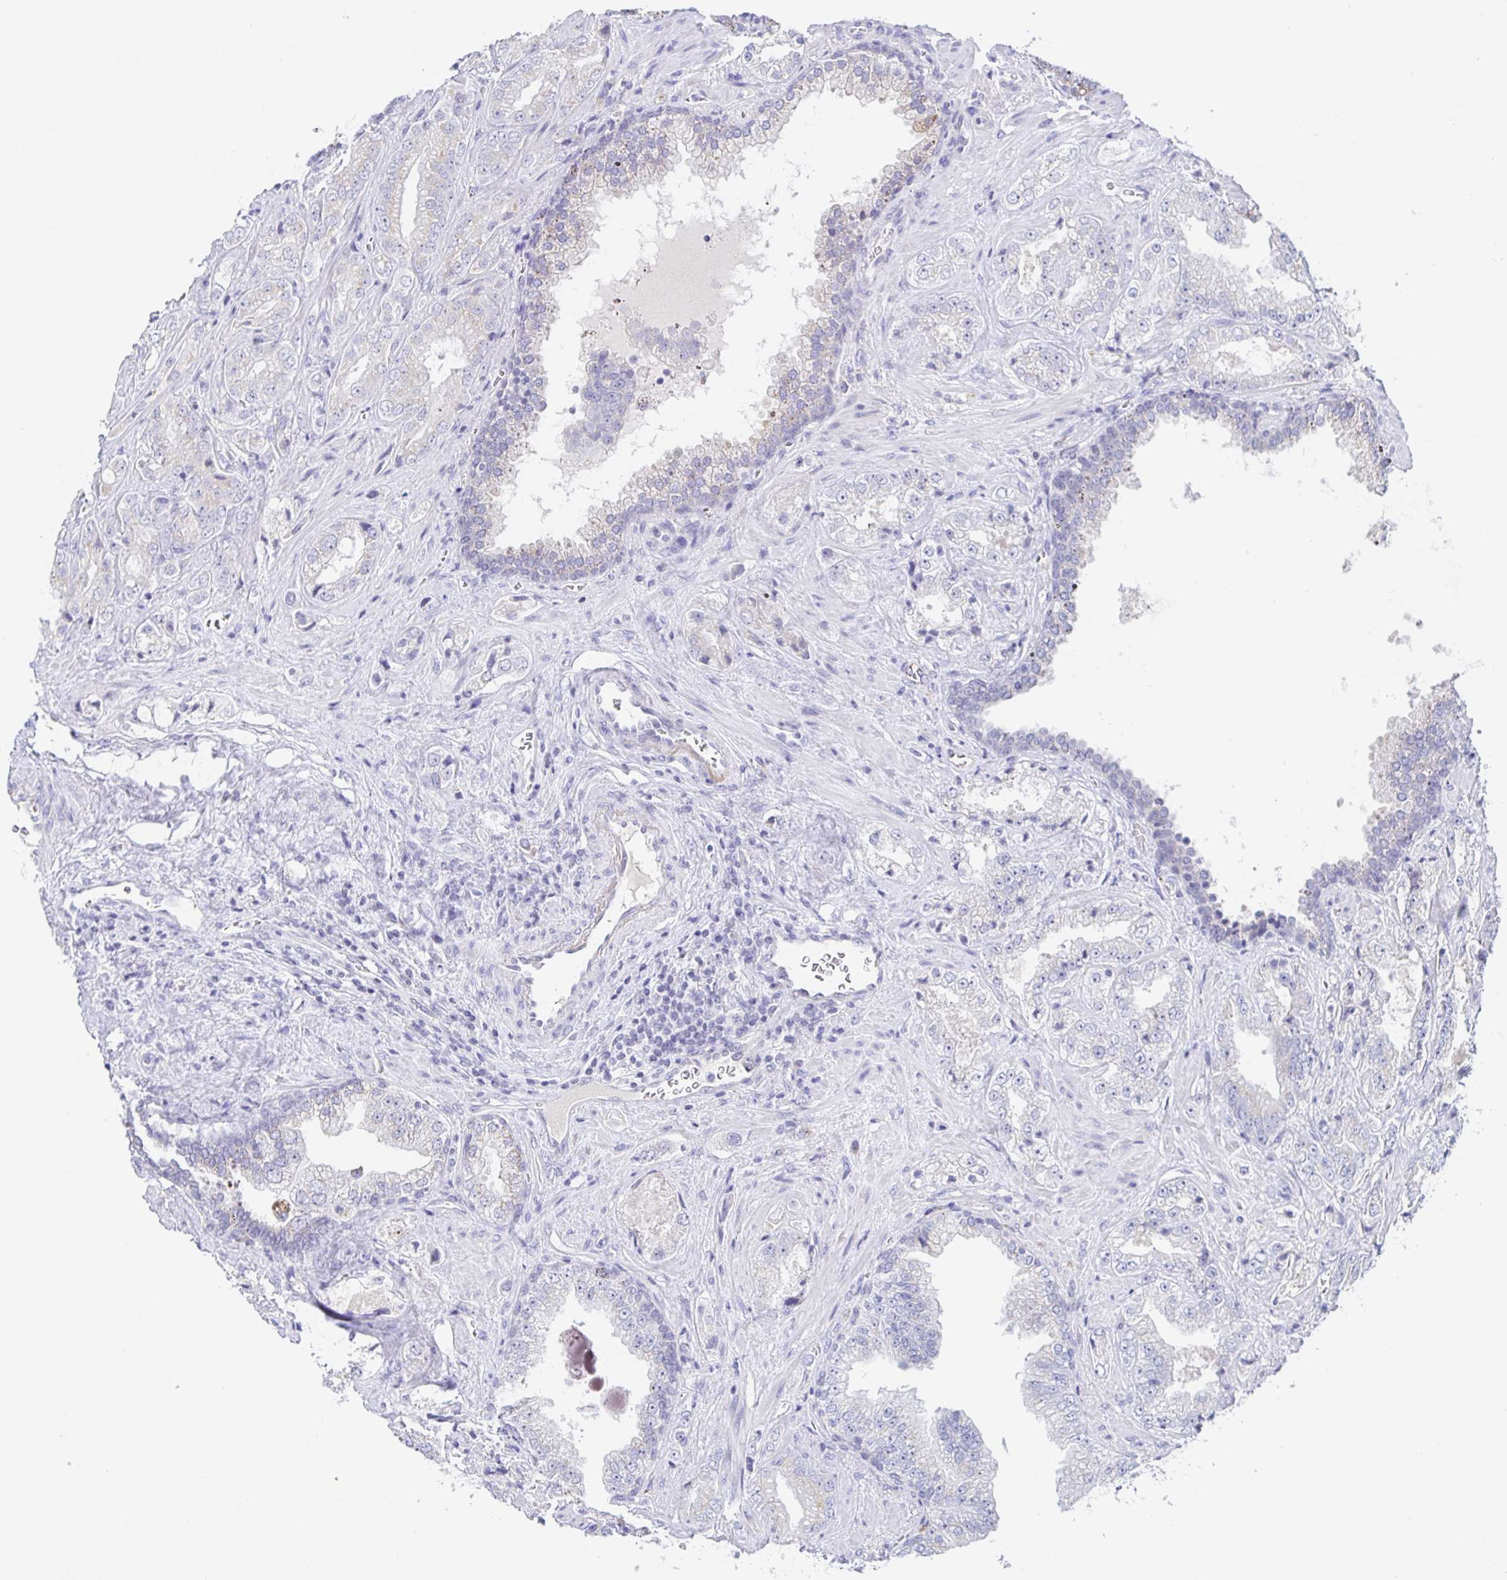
{"staining": {"intensity": "negative", "quantity": "none", "location": "none"}, "tissue": "prostate cancer", "cell_type": "Tumor cells", "image_type": "cancer", "snomed": [{"axis": "morphology", "description": "Adenocarcinoma, High grade"}, {"axis": "topography", "description": "Prostate"}], "caption": "Protein analysis of high-grade adenocarcinoma (prostate) shows no significant positivity in tumor cells.", "gene": "SIAH3", "patient": {"sex": "male", "age": 67}}